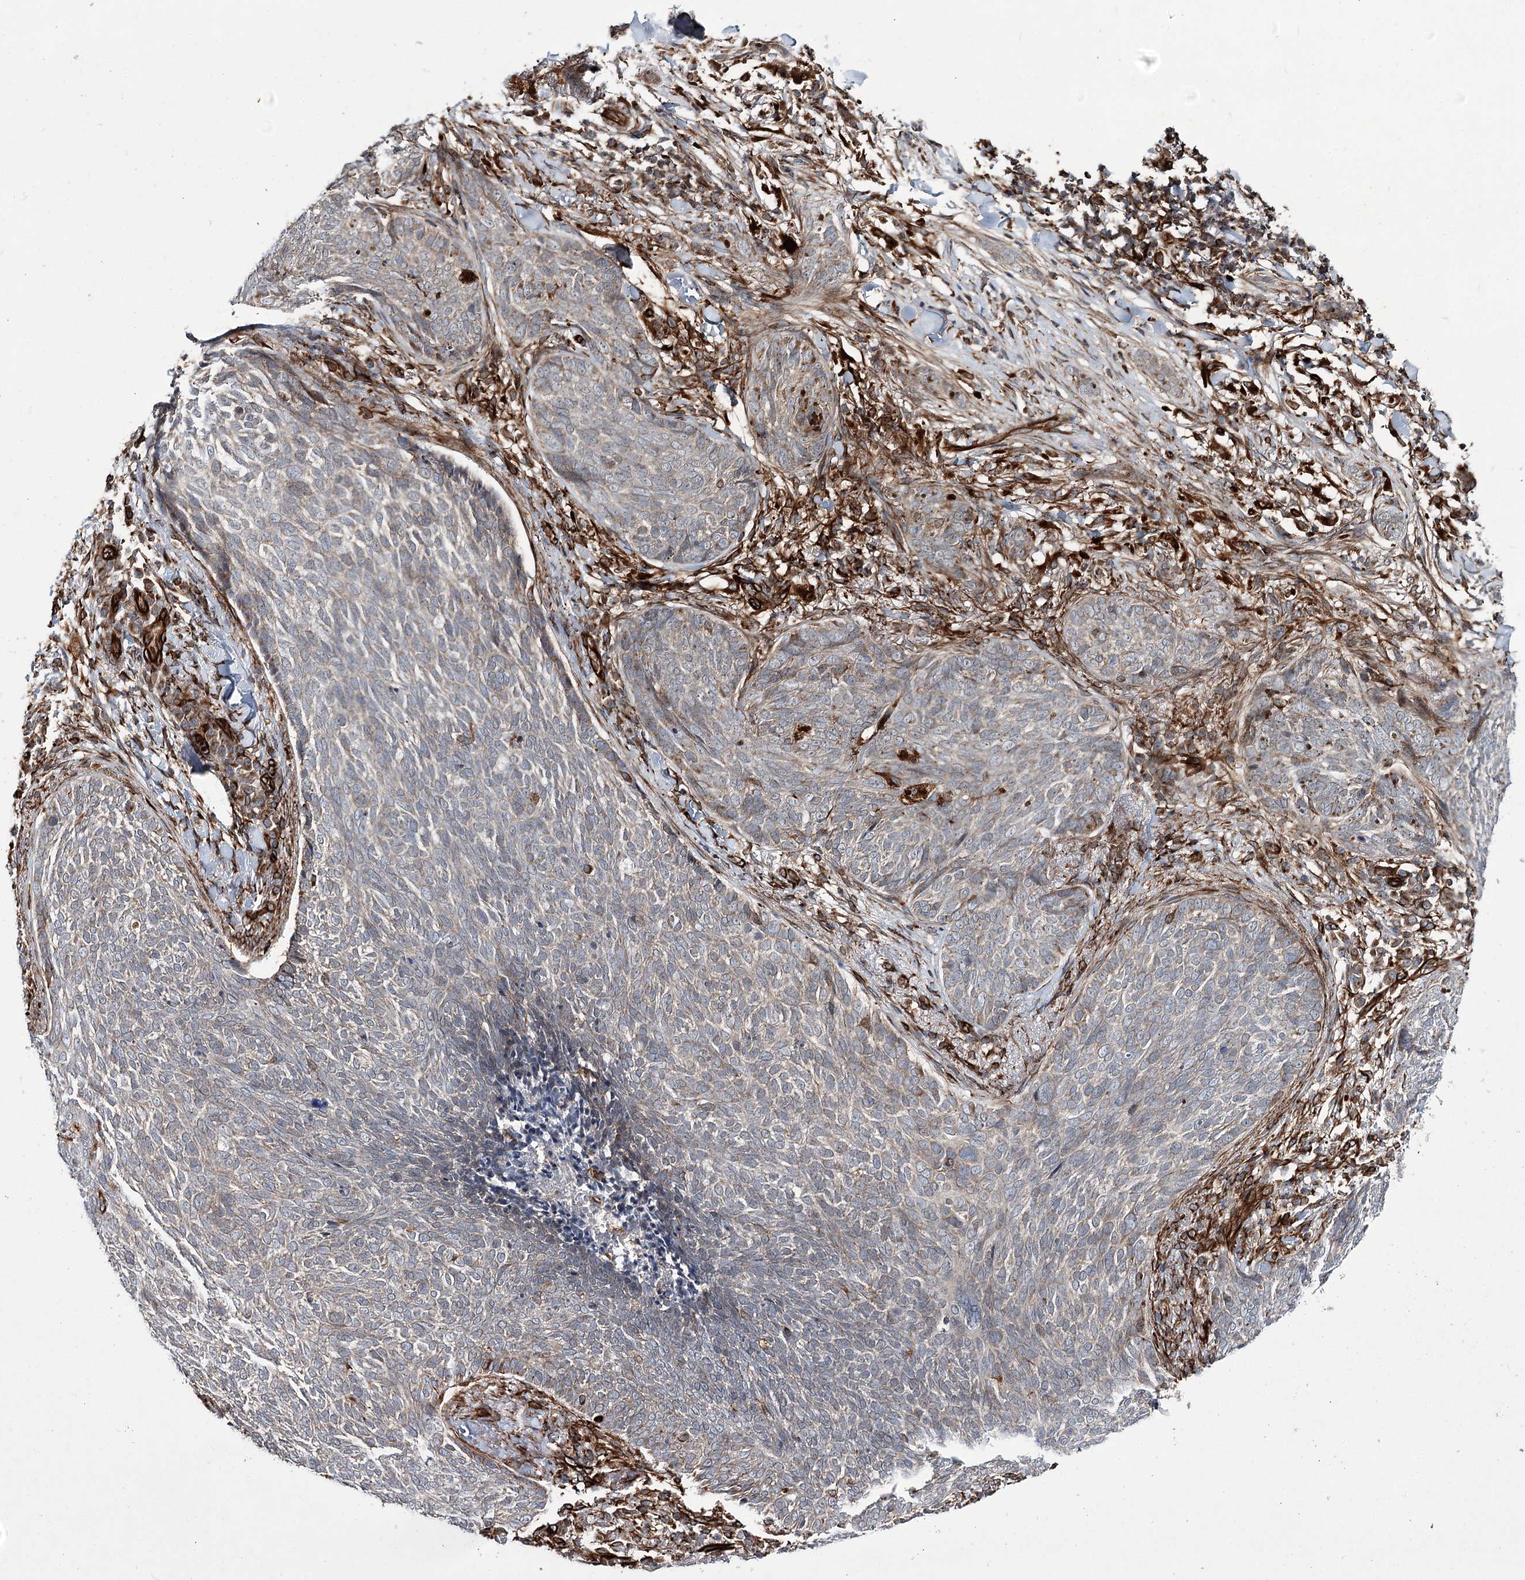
{"staining": {"intensity": "negative", "quantity": "none", "location": "none"}, "tissue": "skin cancer", "cell_type": "Tumor cells", "image_type": "cancer", "snomed": [{"axis": "morphology", "description": "Basal cell carcinoma"}, {"axis": "topography", "description": "Skin"}], "caption": "An immunohistochemistry (IHC) micrograph of skin basal cell carcinoma is shown. There is no staining in tumor cells of skin basal cell carcinoma.", "gene": "DPEP2", "patient": {"sex": "male", "age": 85}}